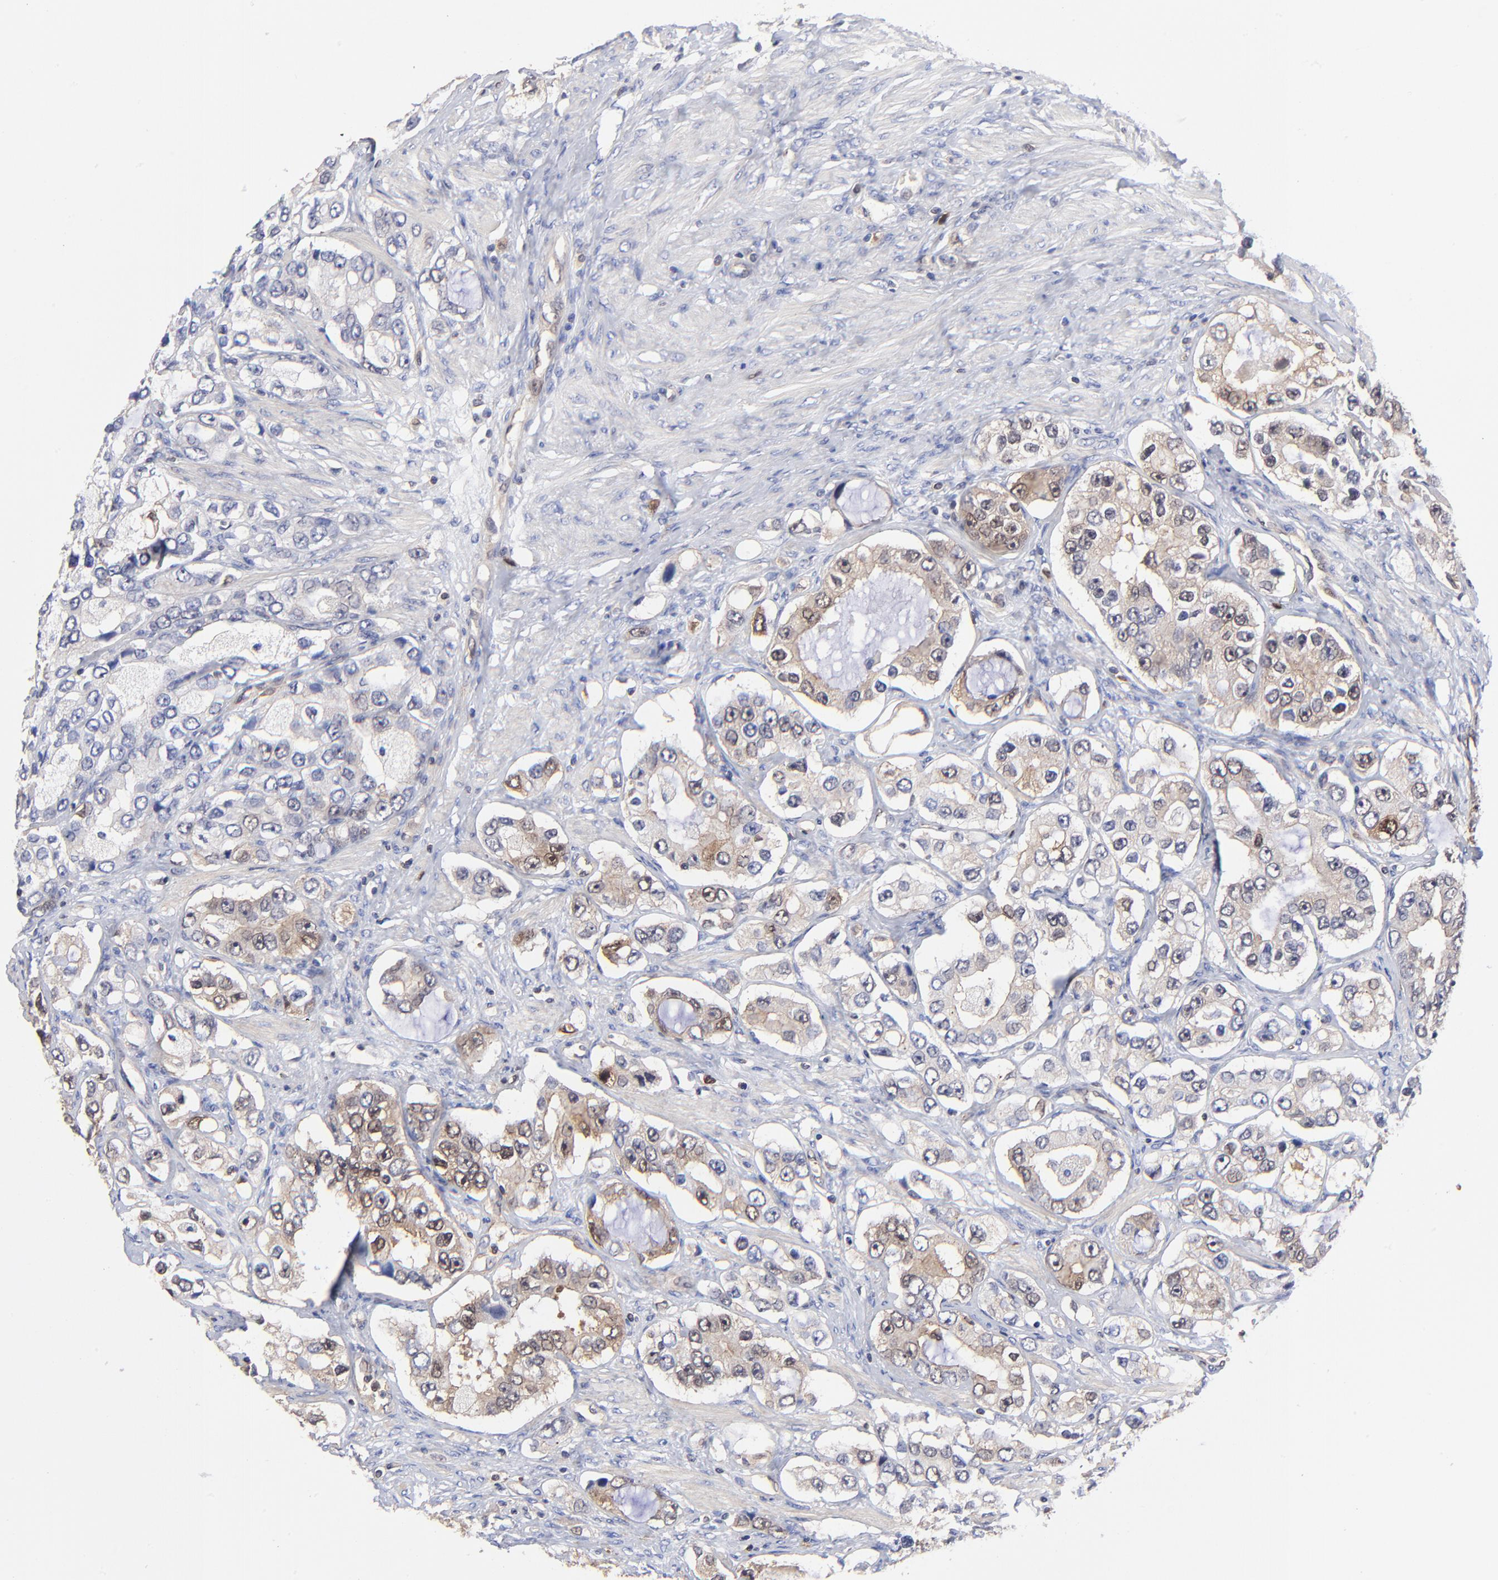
{"staining": {"intensity": "moderate", "quantity": "25%-75%", "location": "cytoplasmic/membranous,nuclear"}, "tissue": "prostate cancer", "cell_type": "Tumor cells", "image_type": "cancer", "snomed": [{"axis": "morphology", "description": "Adenocarcinoma, High grade"}, {"axis": "topography", "description": "Prostate"}], "caption": "Adenocarcinoma (high-grade) (prostate) was stained to show a protein in brown. There is medium levels of moderate cytoplasmic/membranous and nuclear expression in about 25%-75% of tumor cells.", "gene": "DCTPP1", "patient": {"sex": "male", "age": 63}}